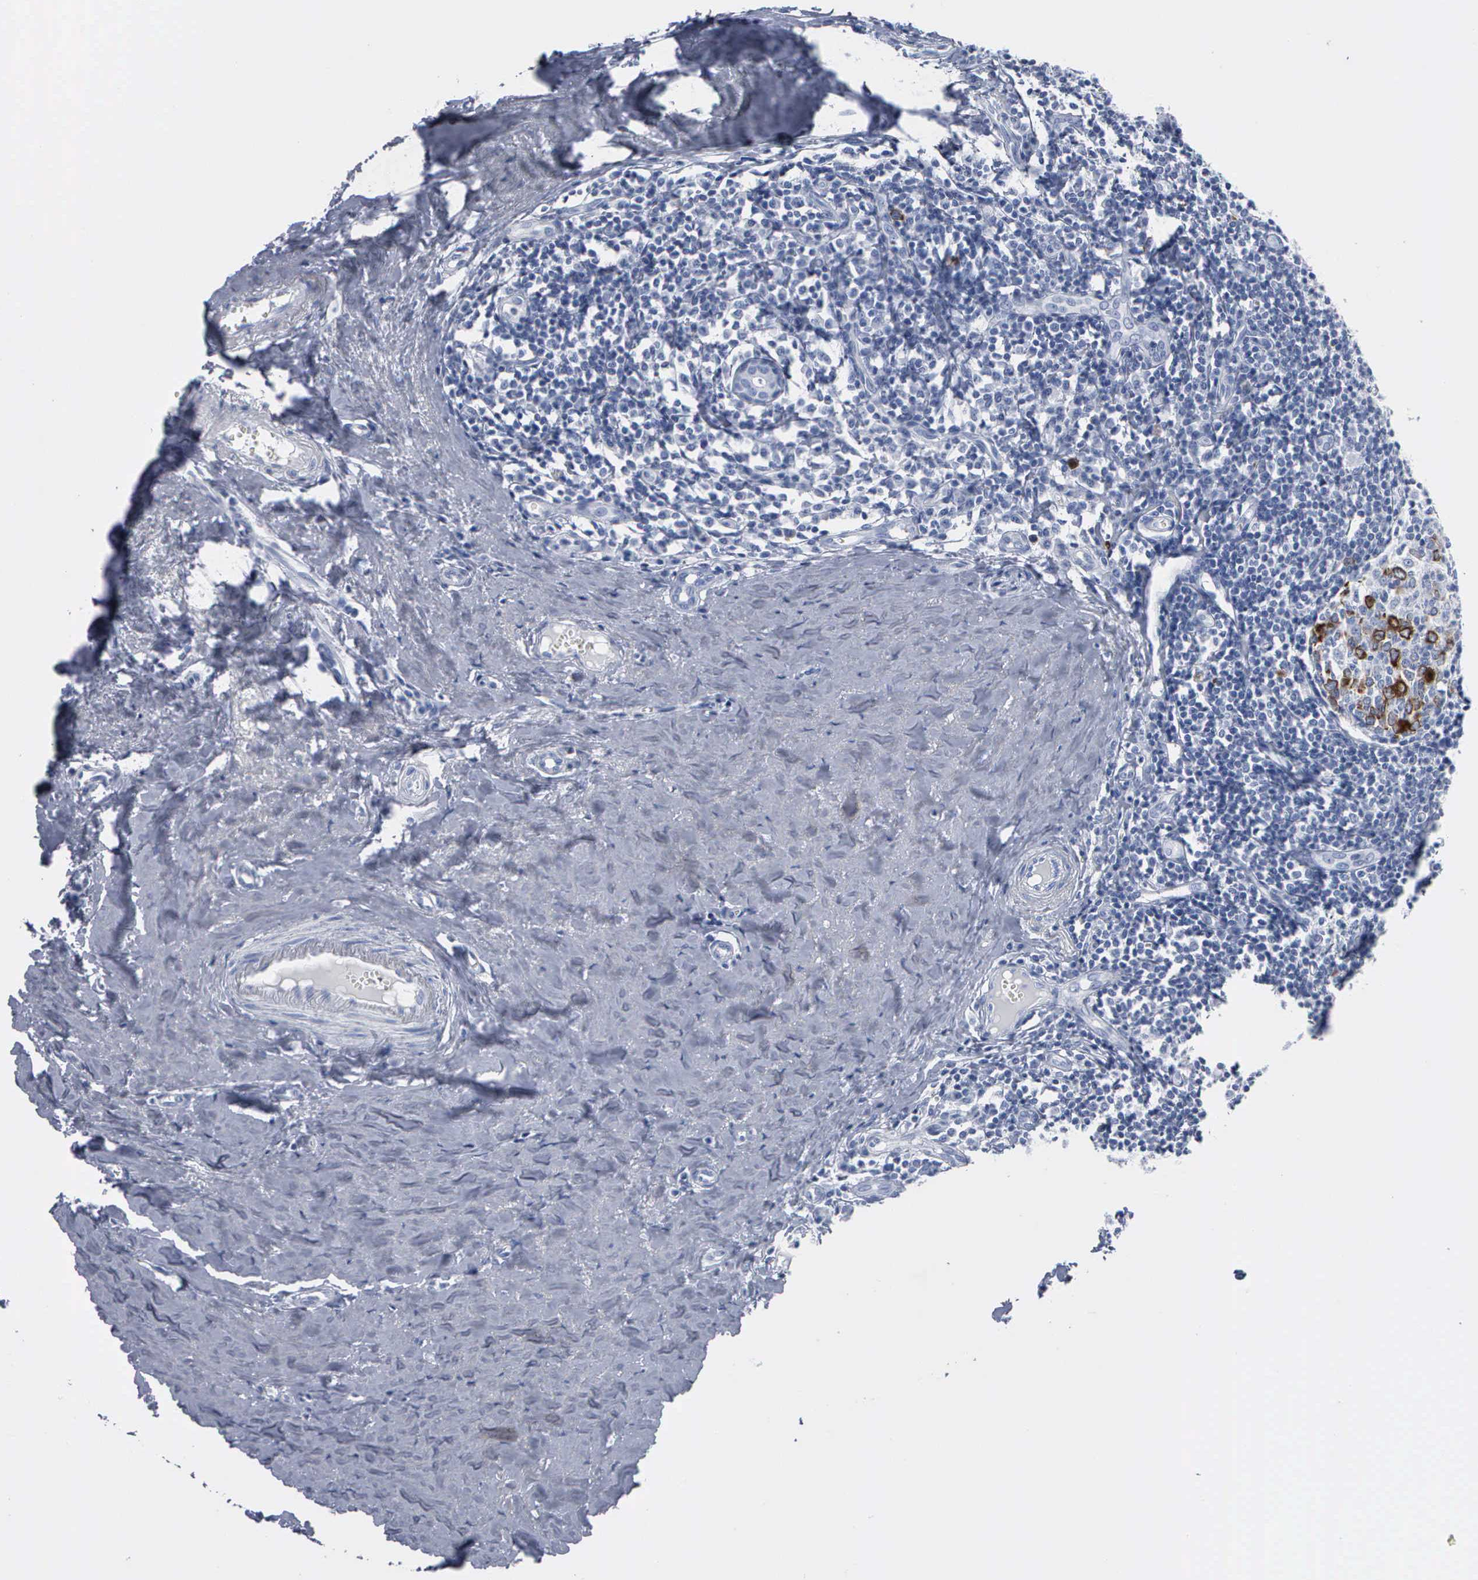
{"staining": {"intensity": "moderate", "quantity": "<25%", "location": "cytoplasmic/membranous"}, "tissue": "tonsil", "cell_type": "Germinal center cells", "image_type": "normal", "snomed": [{"axis": "morphology", "description": "Normal tissue, NOS"}, {"axis": "topography", "description": "Tonsil"}], "caption": "IHC photomicrograph of normal tonsil: tonsil stained using immunohistochemistry shows low levels of moderate protein expression localized specifically in the cytoplasmic/membranous of germinal center cells, appearing as a cytoplasmic/membranous brown color.", "gene": "CCNB1", "patient": {"sex": "female", "age": 41}}